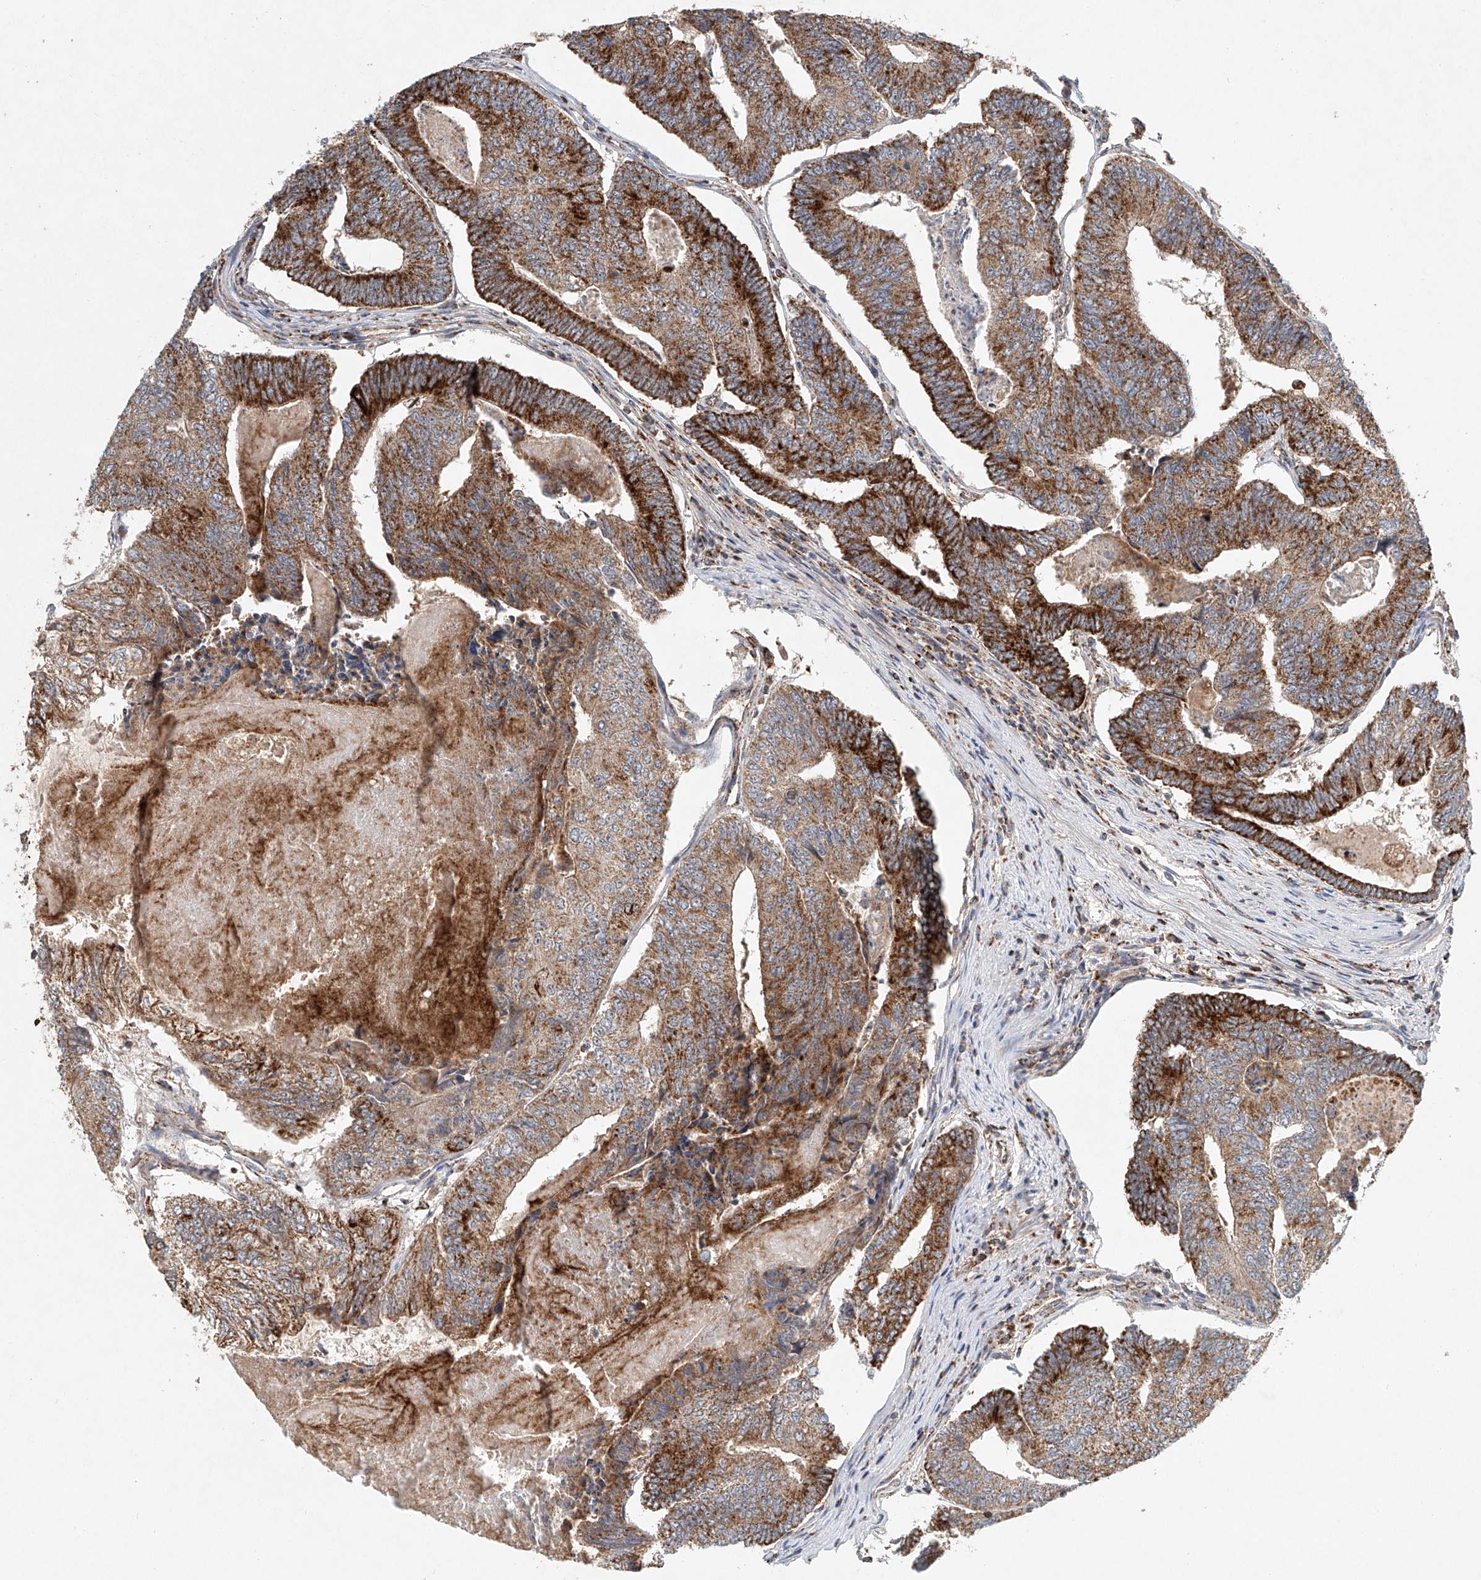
{"staining": {"intensity": "strong", "quantity": "25%-75%", "location": "cytoplasmic/membranous"}, "tissue": "colorectal cancer", "cell_type": "Tumor cells", "image_type": "cancer", "snomed": [{"axis": "morphology", "description": "Adenocarcinoma, NOS"}, {"axis": "topography", "description": "Colon"}], "caption": "The immunohistochemical stain shows strong cytoplasmic/membranous positivity in tumor cells of colorectal cancer tissue.", "gene": "DCAF11", "patient": {"sex": "female", "age": 67}}